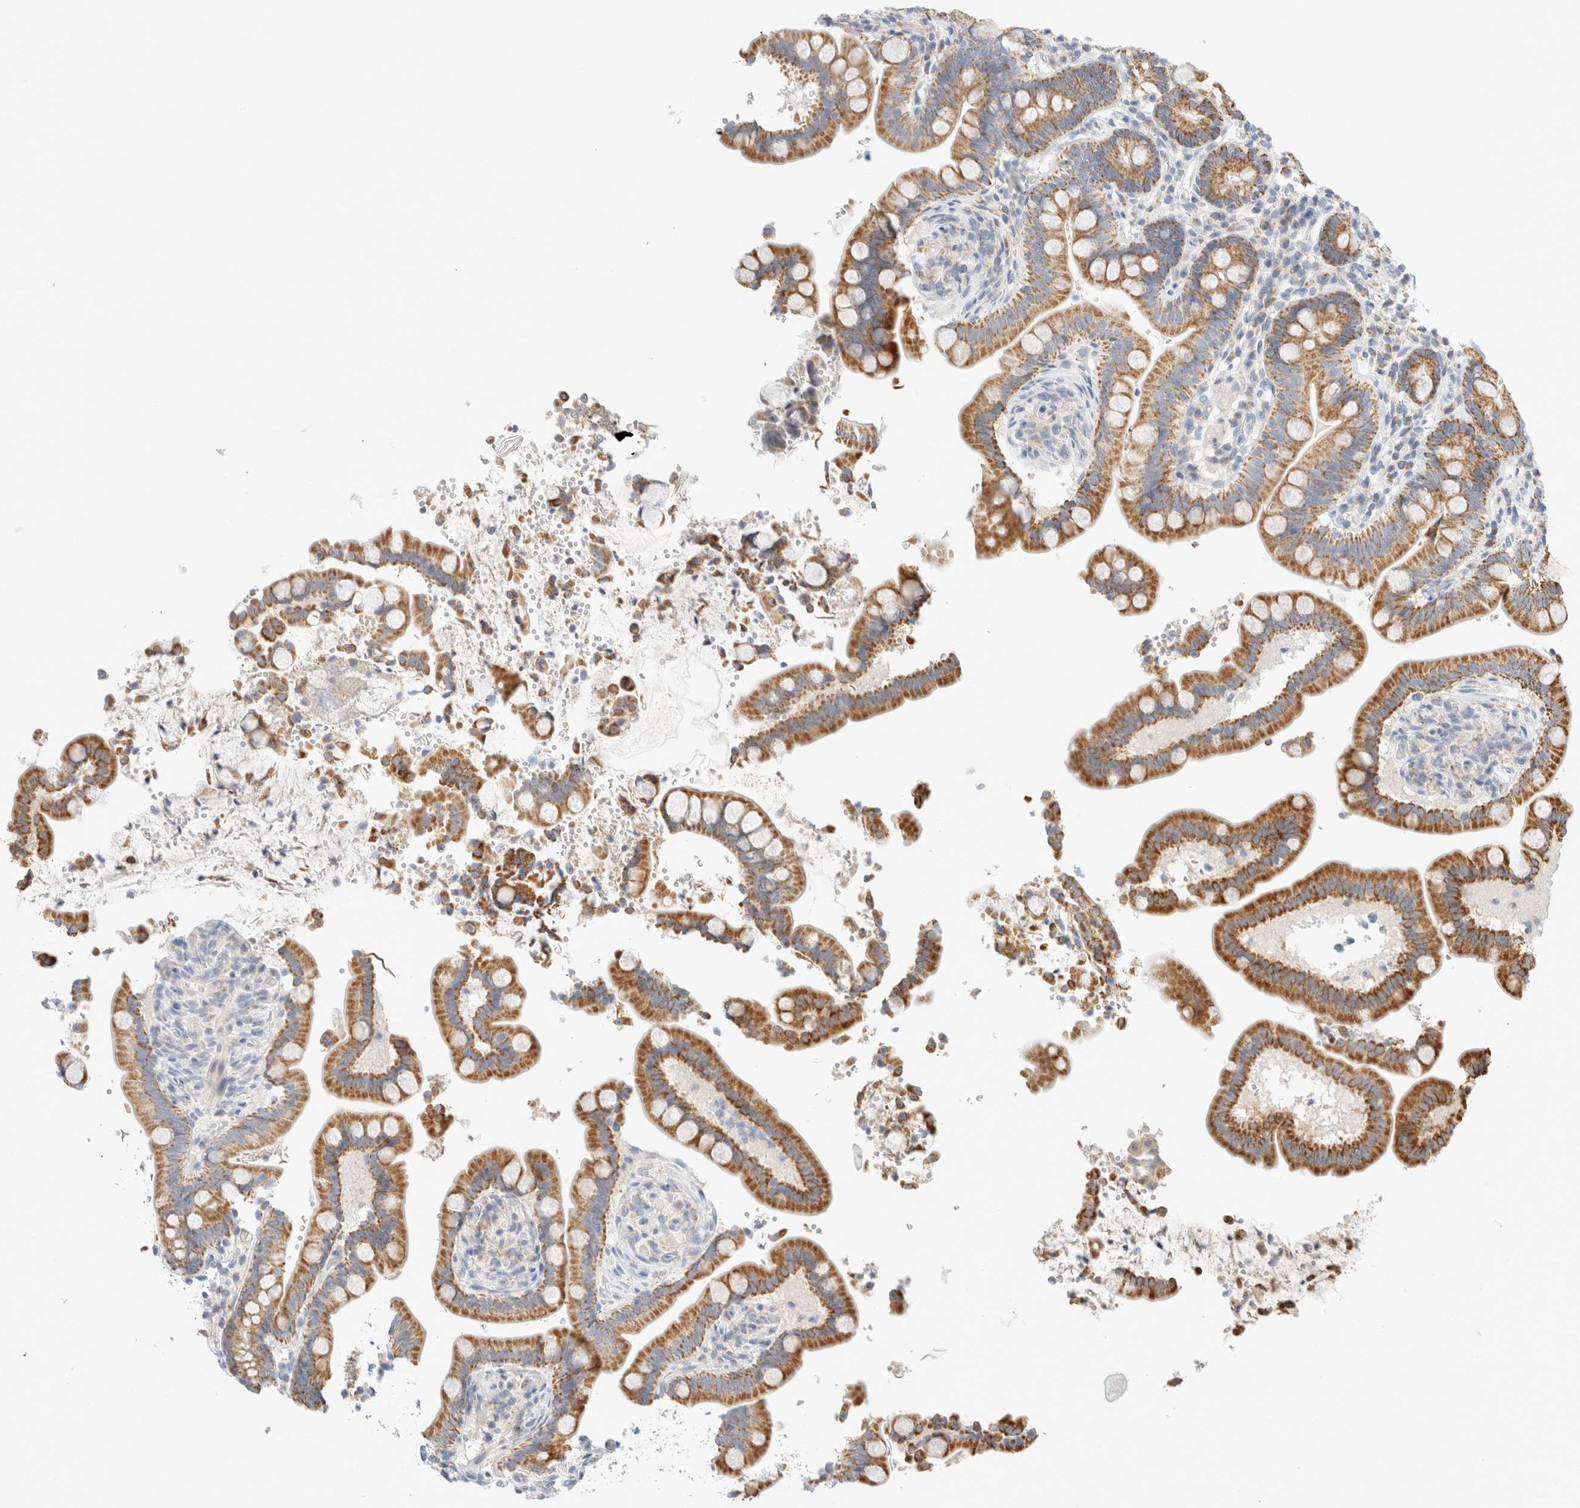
{"staining": {"intensity": "negative", "quantity": "none", "location": "none"}, "tissue": "colon", "cell_type": "Endothelial cells", "image_type": "normal", "snomed": [{"axis": "morphology", "description": "Normal tissue, NOS"}, {"axis": "topography", "description": "Smooth muscle"}, {"axis": "topography", "description": "Colon"}], "caption": "Immunohistochemistry photomicrograph of normal colon: colon stained with DAB (3,3'-diaminobenzidine) shows no significant protein positivity in endothelial cells.", "gene": "HDHD3", "patient": {"sex": "male", "age": 73}}